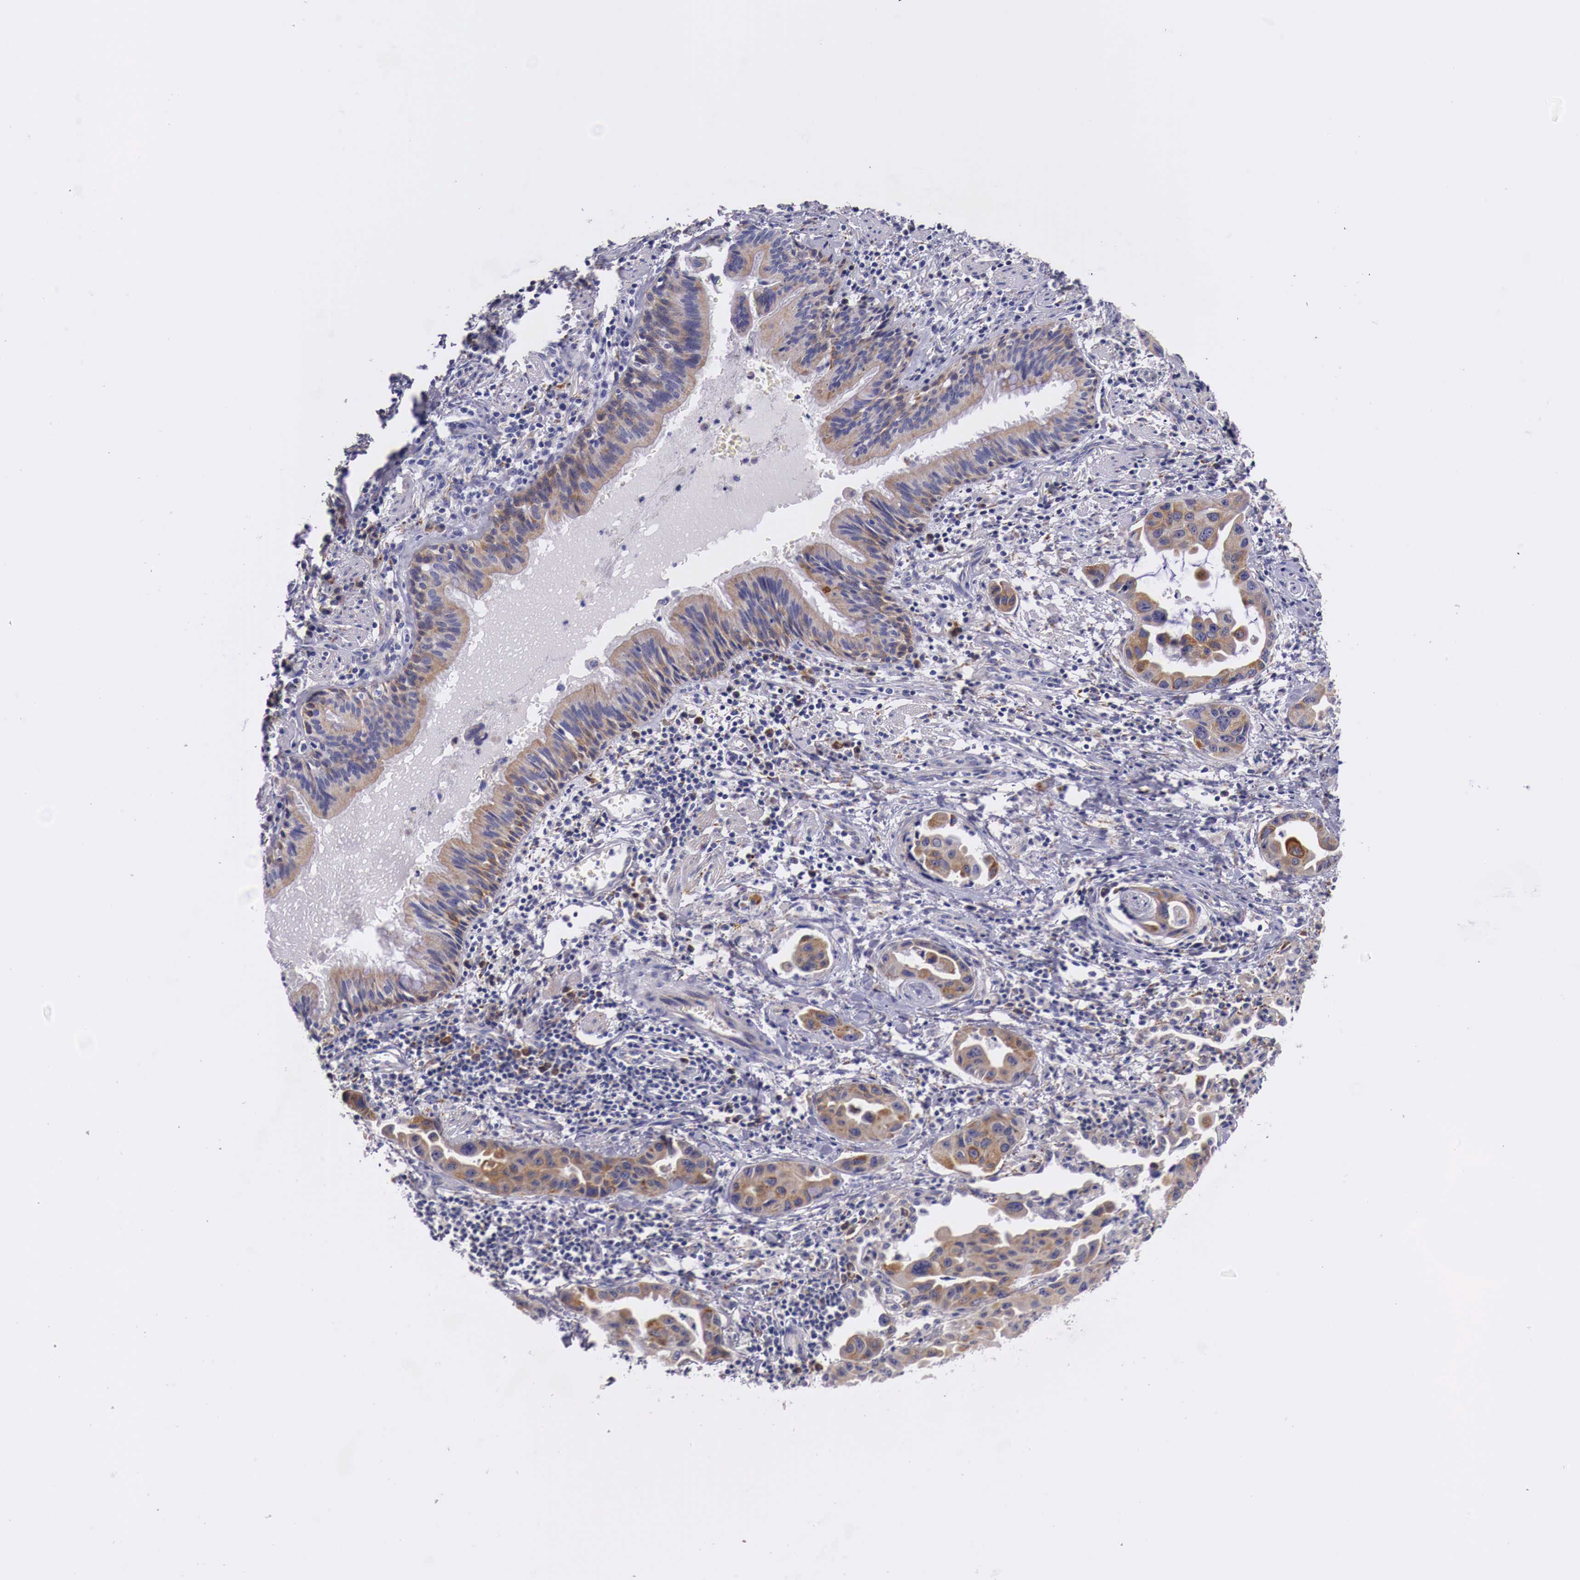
{"staining": {"intensity": "moderate", "quantity": ">75%", "location": "cytoplasmic/membranous"}, "tissue": "lung cancer", "cell_type": "Tumor cells", "image_type": "cancer", "snomed": [{"axis": "morphology", "description": "Adenocarcinoma, NOS"}, {"axis": "topography", "description": "Lung"}], "caption": "A brown stain shows moderate cytoplasmic/membranous positivity of a protein in human lung cancer tumor cells. (DAB IHC, brown staining for protein, blue staining for nuclei).", "gene": "NREP", "patient": {"sex": "male", "age": 64}}